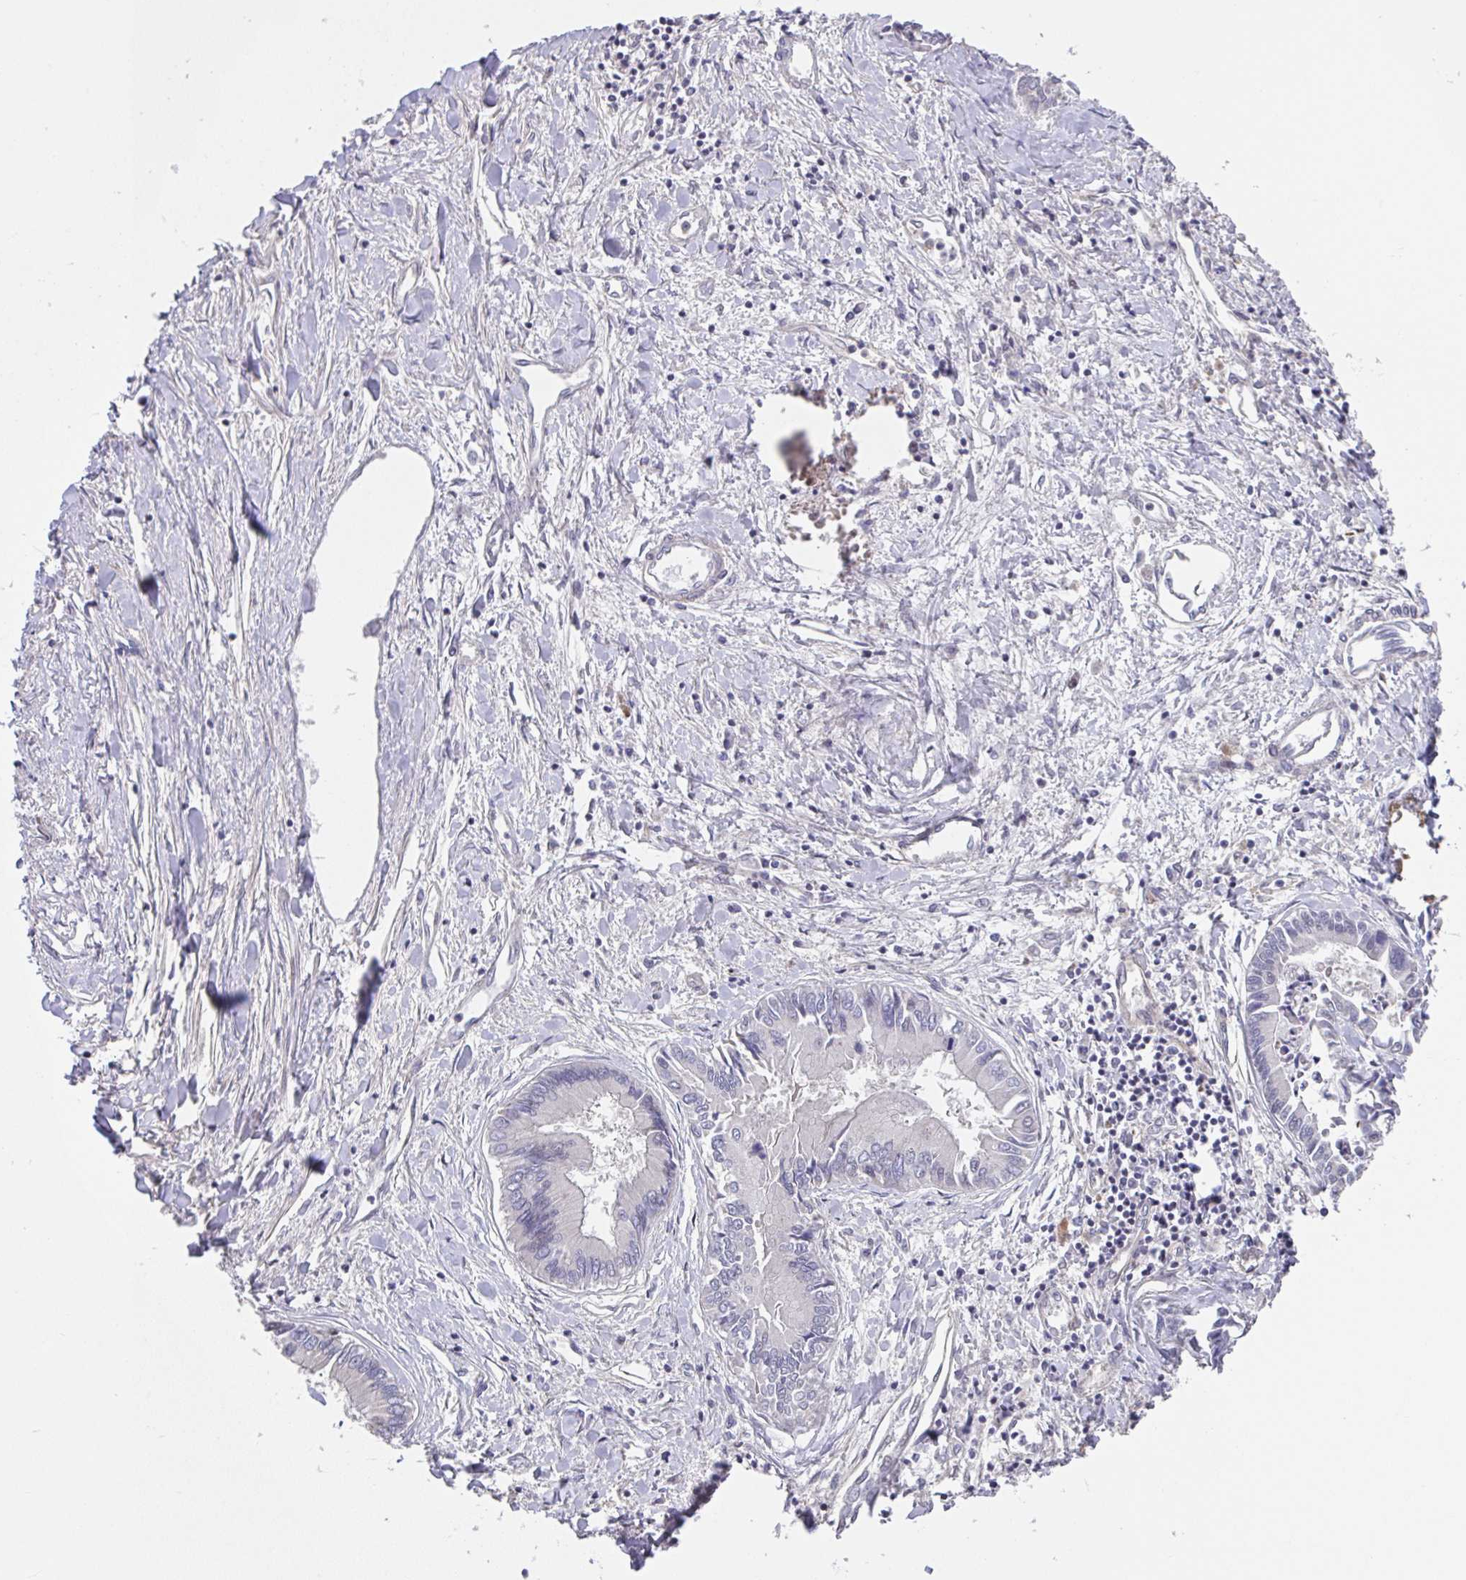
{"staining": {"intensity": "negative", "quantity": "none", "location": "none"}, "tissue": "liver cancer", "cell_type": "Tumor cells", "image_type": "cancer", "snomed": [{"axis": "morphology", "description": "Cholangiocarcinoma"}, {"axis": "topography", "description": "Liver"}], "caption": "Immunohistochemical staining of liver cancer (cholangiocarcinoma) exhibits no significant expression in tumor cells.", "gene": "RUNDC3B", "patient": {"sex": "male", "age": 66}}